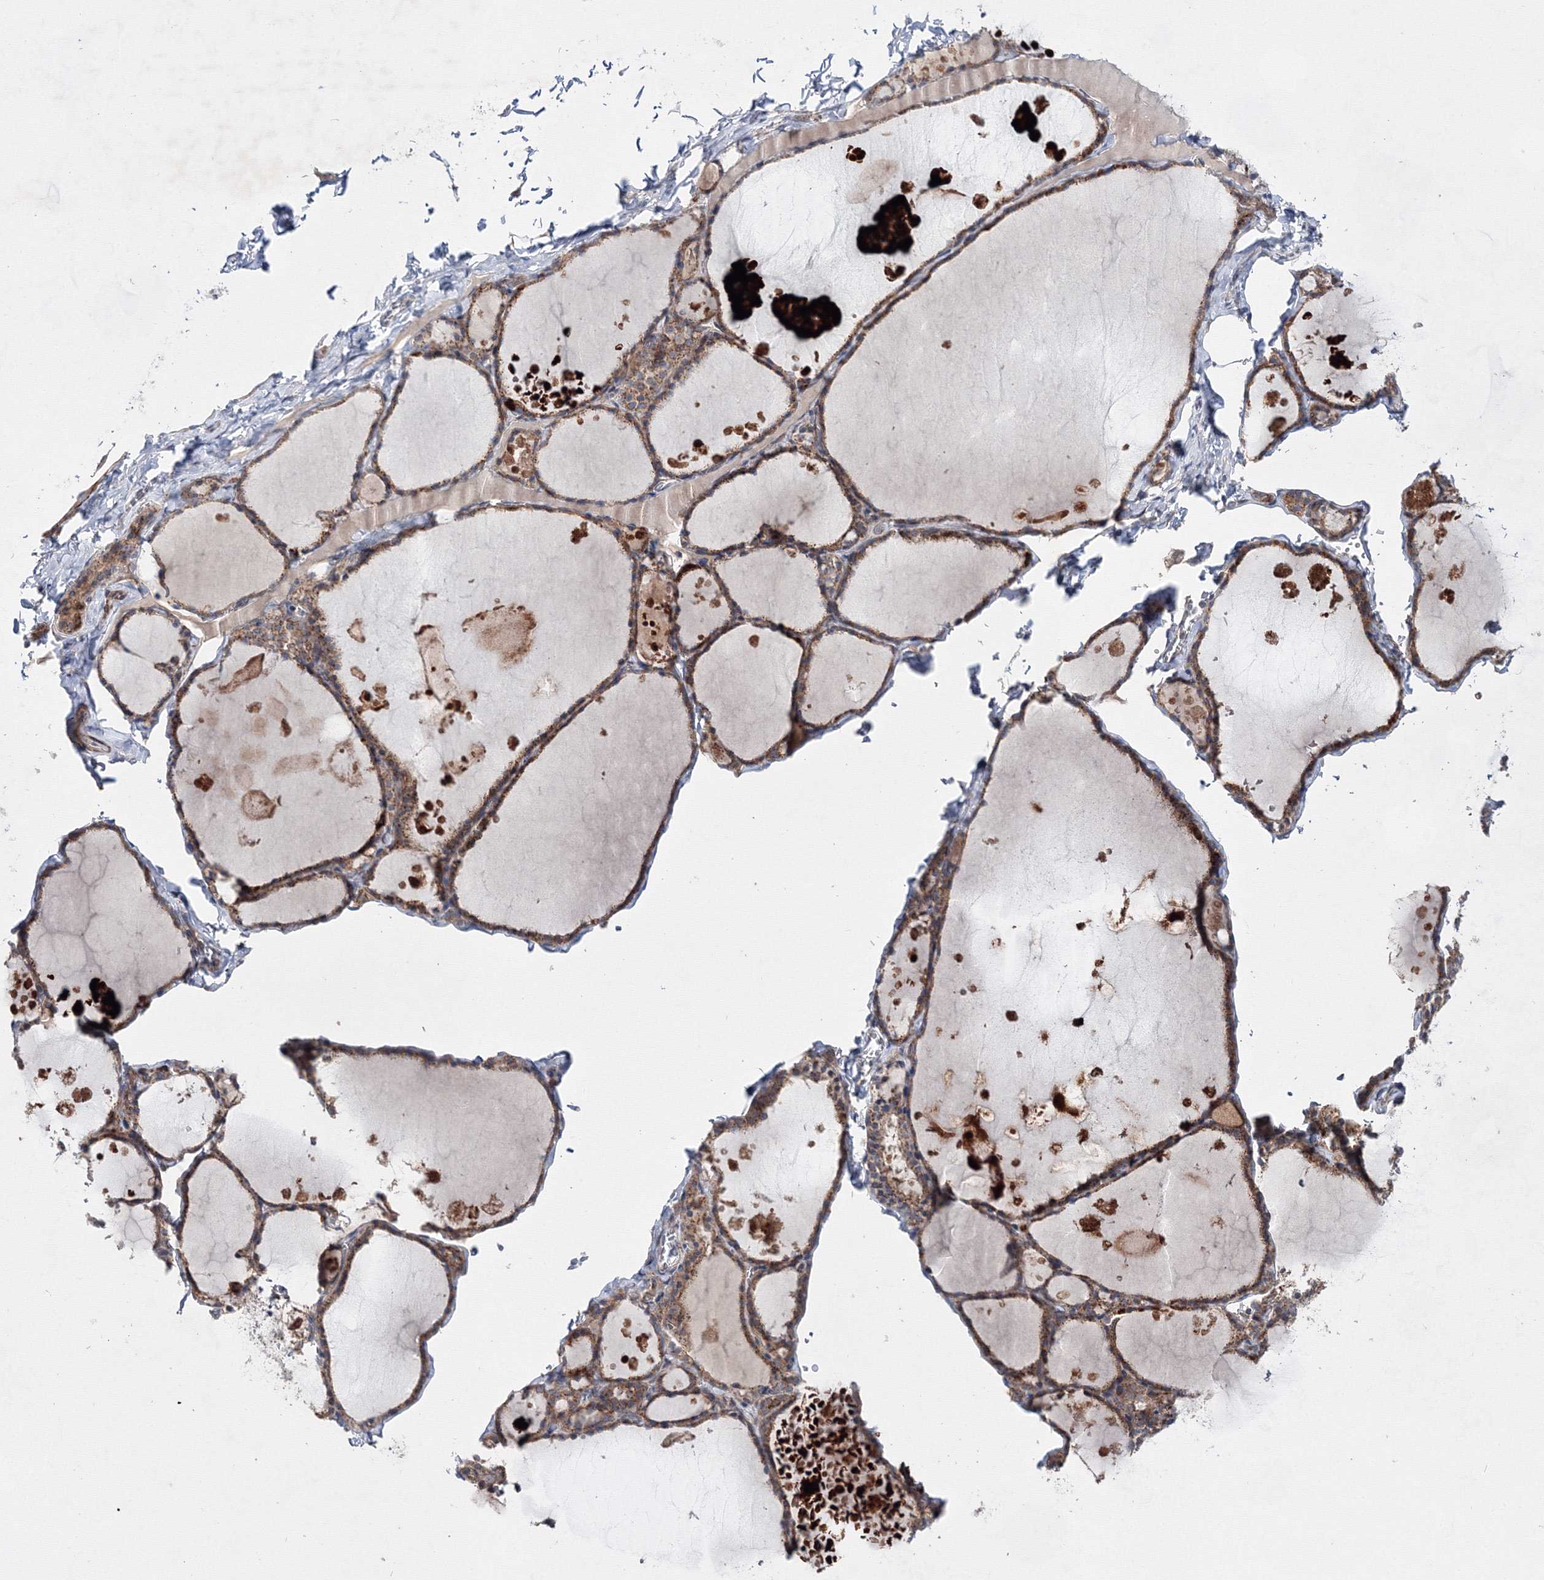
{"staining": {"intensity": "moderate", "quantity": ">75%", "location": "cytoplasmic/membranous"}, "tissue": "thyroid gland", "cell_type": "Glandular cells", "image_type": "normal", "snomed": [{"axis": "morphology", "description": "Normal tissue, NOS"}, {"axis": "topography", "description": "Thyroid gland"}], "caption": "Immunohistochemistry (IHC) micrograph of unremarkable thyroid gland: human thyroid gland stained using immunohistochemistry demonstrates medium levels of moderate protein expression localized specifically in the cytoplasmic/membranous of glandular cells, appearing as a cytoplasmic/membranous brown color.", "gene": "GFM1", "patient": {"sex": "male", "age": 56}}